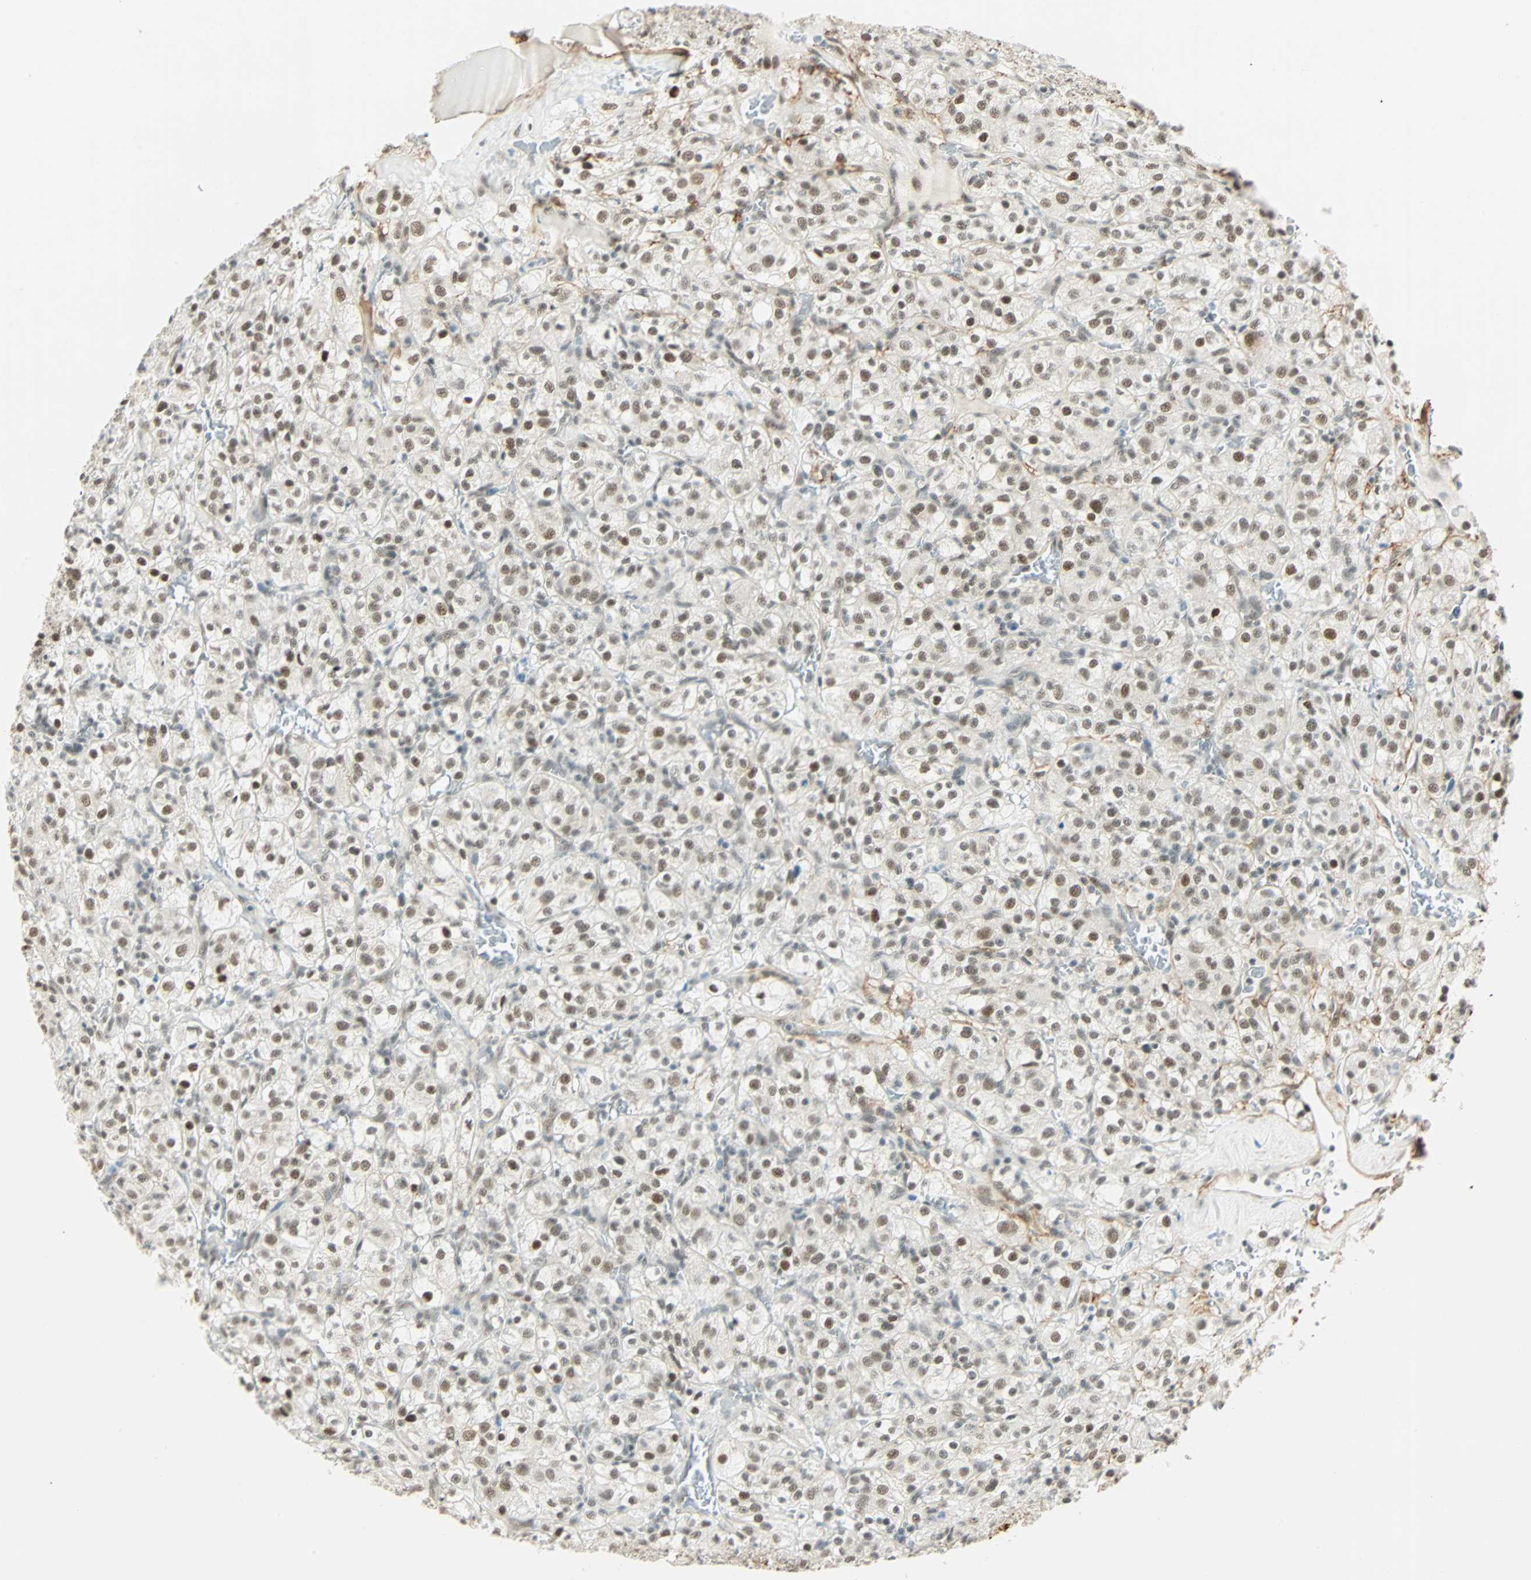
{"staining": {"intensity": "moderate", "quantity": ">75%", "location": "nuclear"}, "tissue": "renal cancer", "cell_type": "Tumor cells", "image_type": "cancer", "snomed": [{"axis": "morphology", "description": "Normal tissue, NOS"}, {"axis": "morphology", "description": "Adenocarcinoma, NOS"}, {"axis": "topography", "description": "Kidney"}], "caption": "Immunohistochemical staining of human renal cancer shows medium levels of moderate nuclear protein expression in approximately >75% of tumor cells.", "gene": "NELFE", "patient": {"sex": "female", "age": 72}}